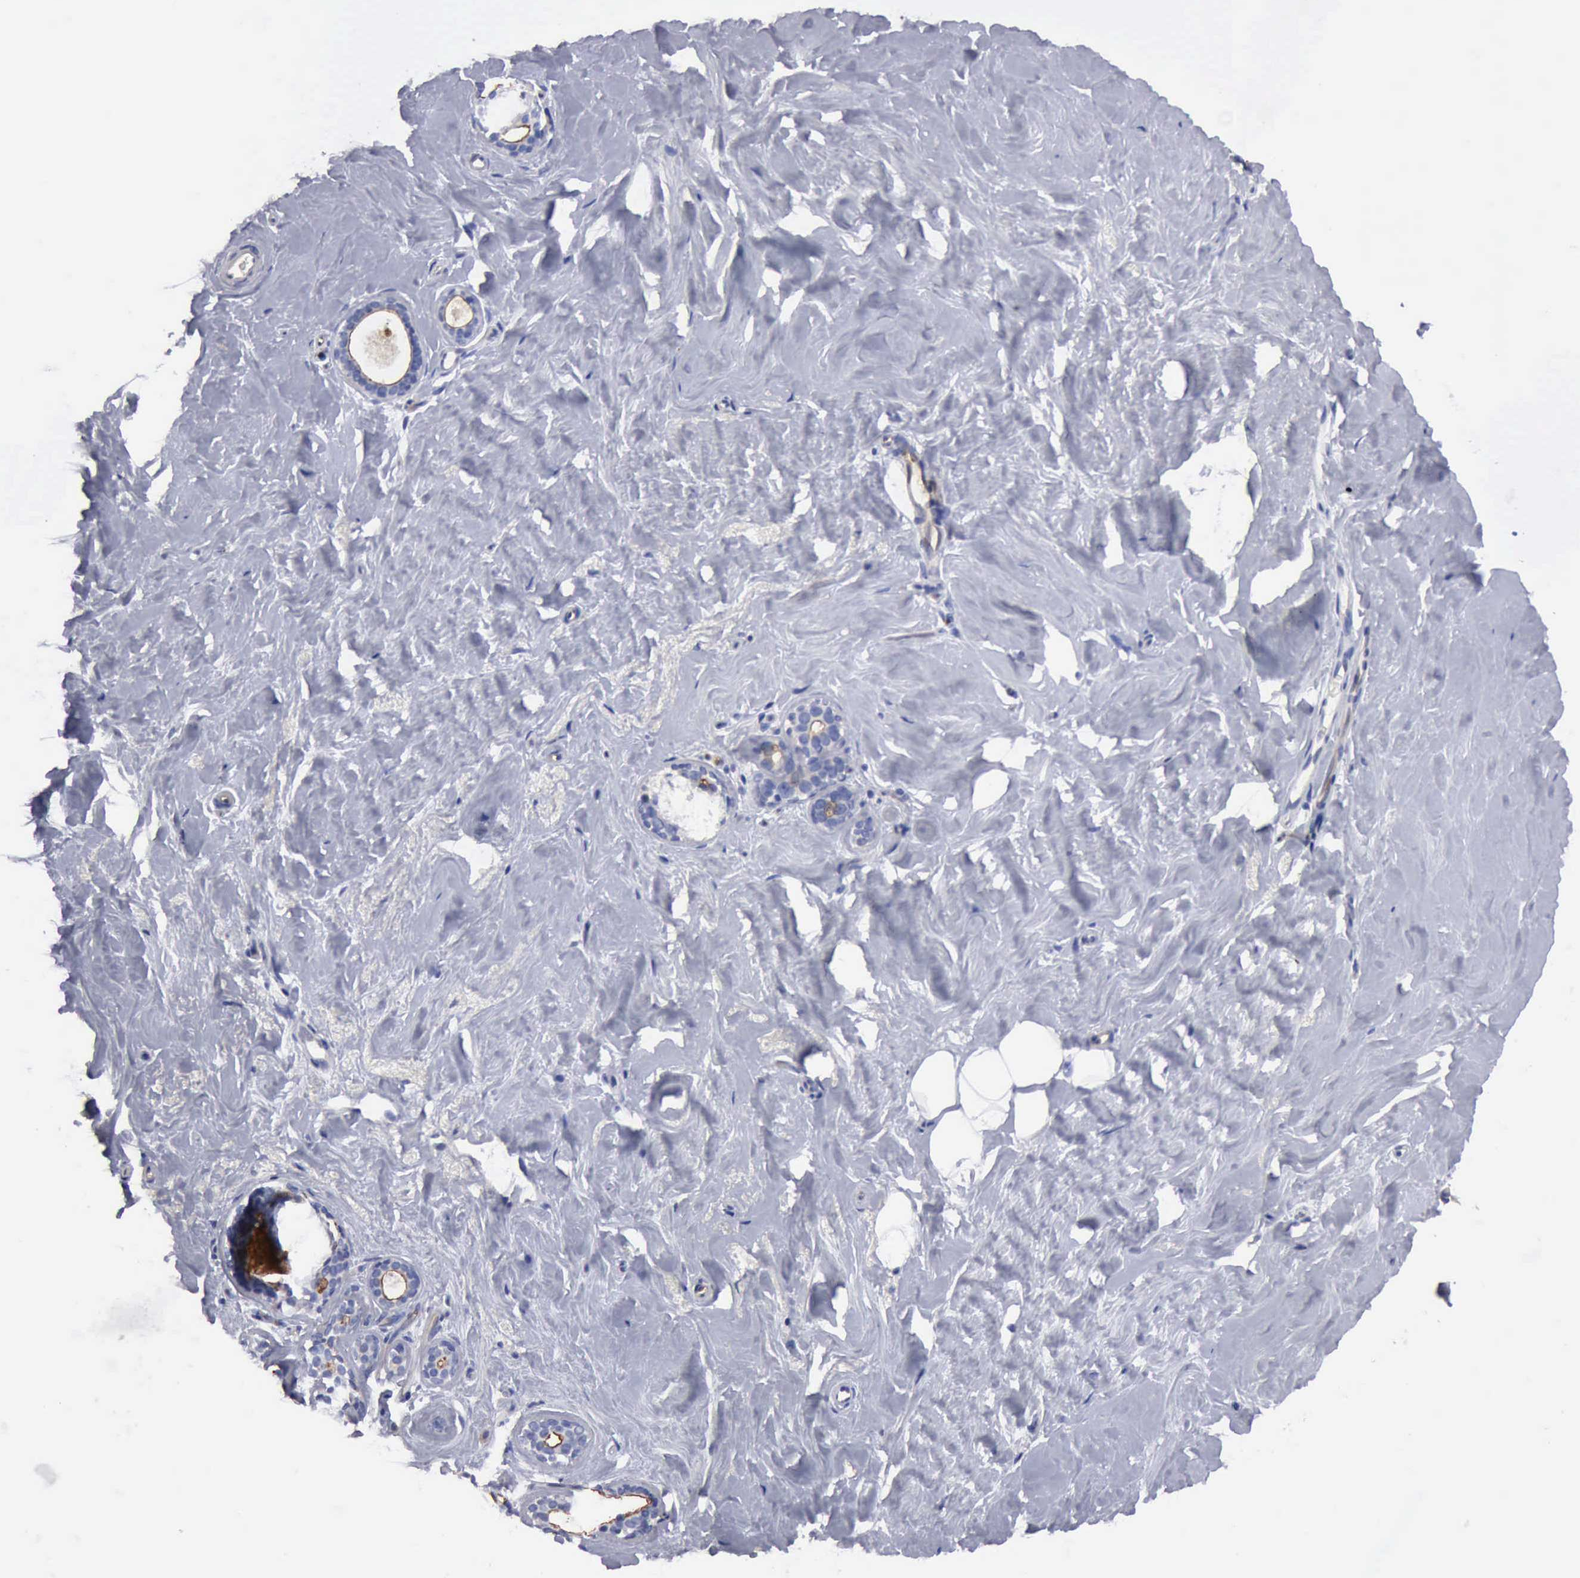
{"staining": {"intensity": "negative", "quantity": "none", "location": "none"}, "tissue": "breast", "cell_type": "Adipocytes", "image_type": "normal", "snomed": [{"axis": "morphology", "description": "Normal tissue, NOS"}, {"axis": "topography", "description": "Breast"}], "caption": "There is no significant staining in adipocytes of breast. (DAB IHC, high magnification).", "gene": "RDX", "patient": {"sex": "female", "age": 54}}